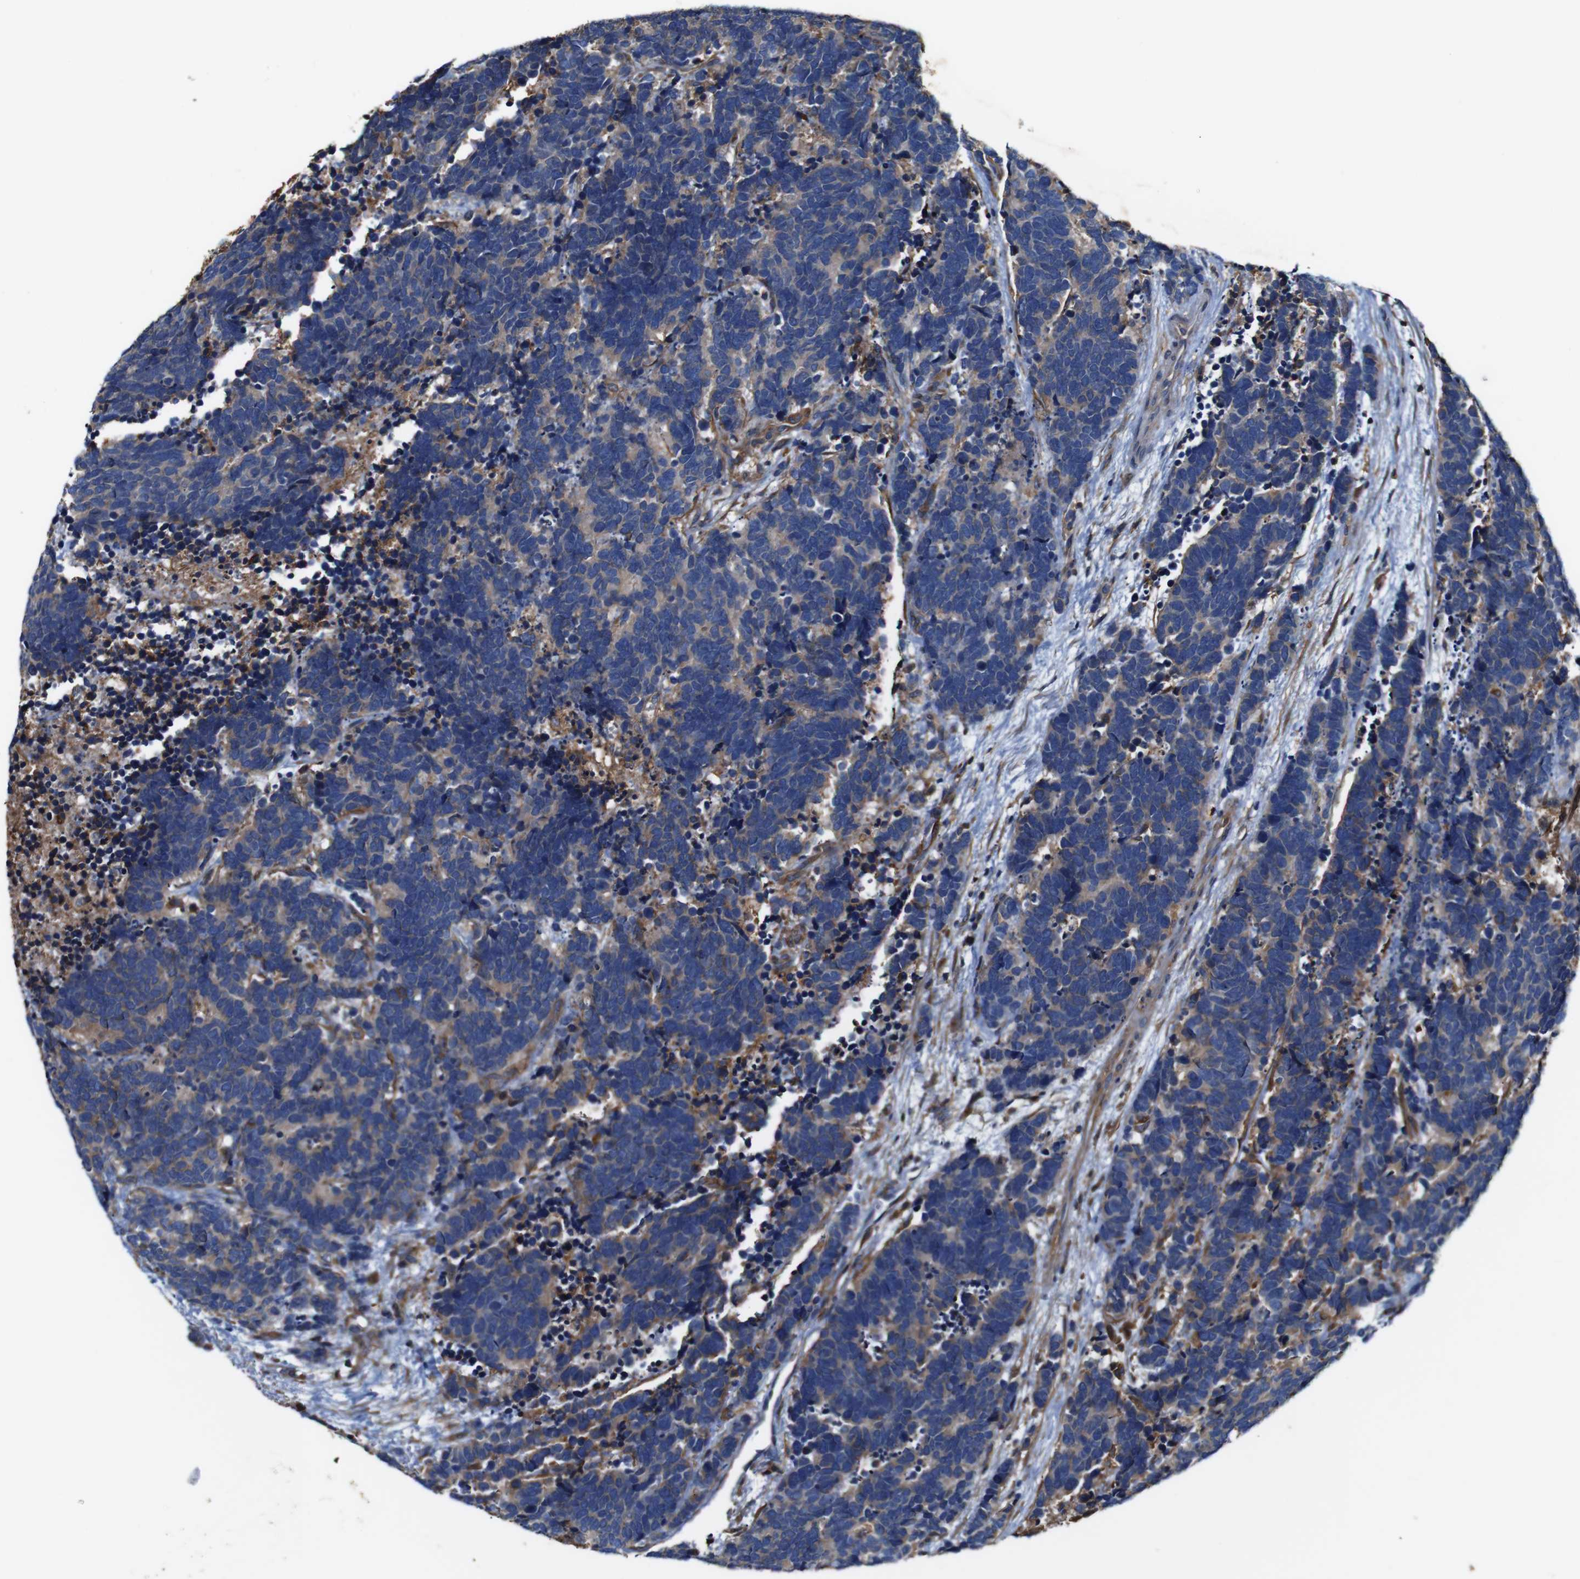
{"staining": {"intensity": "negative", "quantity": "none", "location": "none"}, "tissue": "carcinoid", "cell_type": "Tumor cells", "image_type": "cancer", "snomed": [{"axis": "morphology", "description": "Carcinoma, NOS"}, {"axis": "morphology", "description": "Carcinoid, malignant, NOS"}, {"axis": "topography", "description": "Urinary bladder"}], "caption": "Immunohistochemistry image of carcinoma stained for a protein (brown), which reveals no positivity in tumor cells. Brightfield microscopy of immunohistochemistry stained with DAB (3,3'-diaminobenzidine) (brown) and hematoxylin (blue), captured at high magnification.", "gene": "PI4KA", "patient": {"sex": "male", "age": 57}}